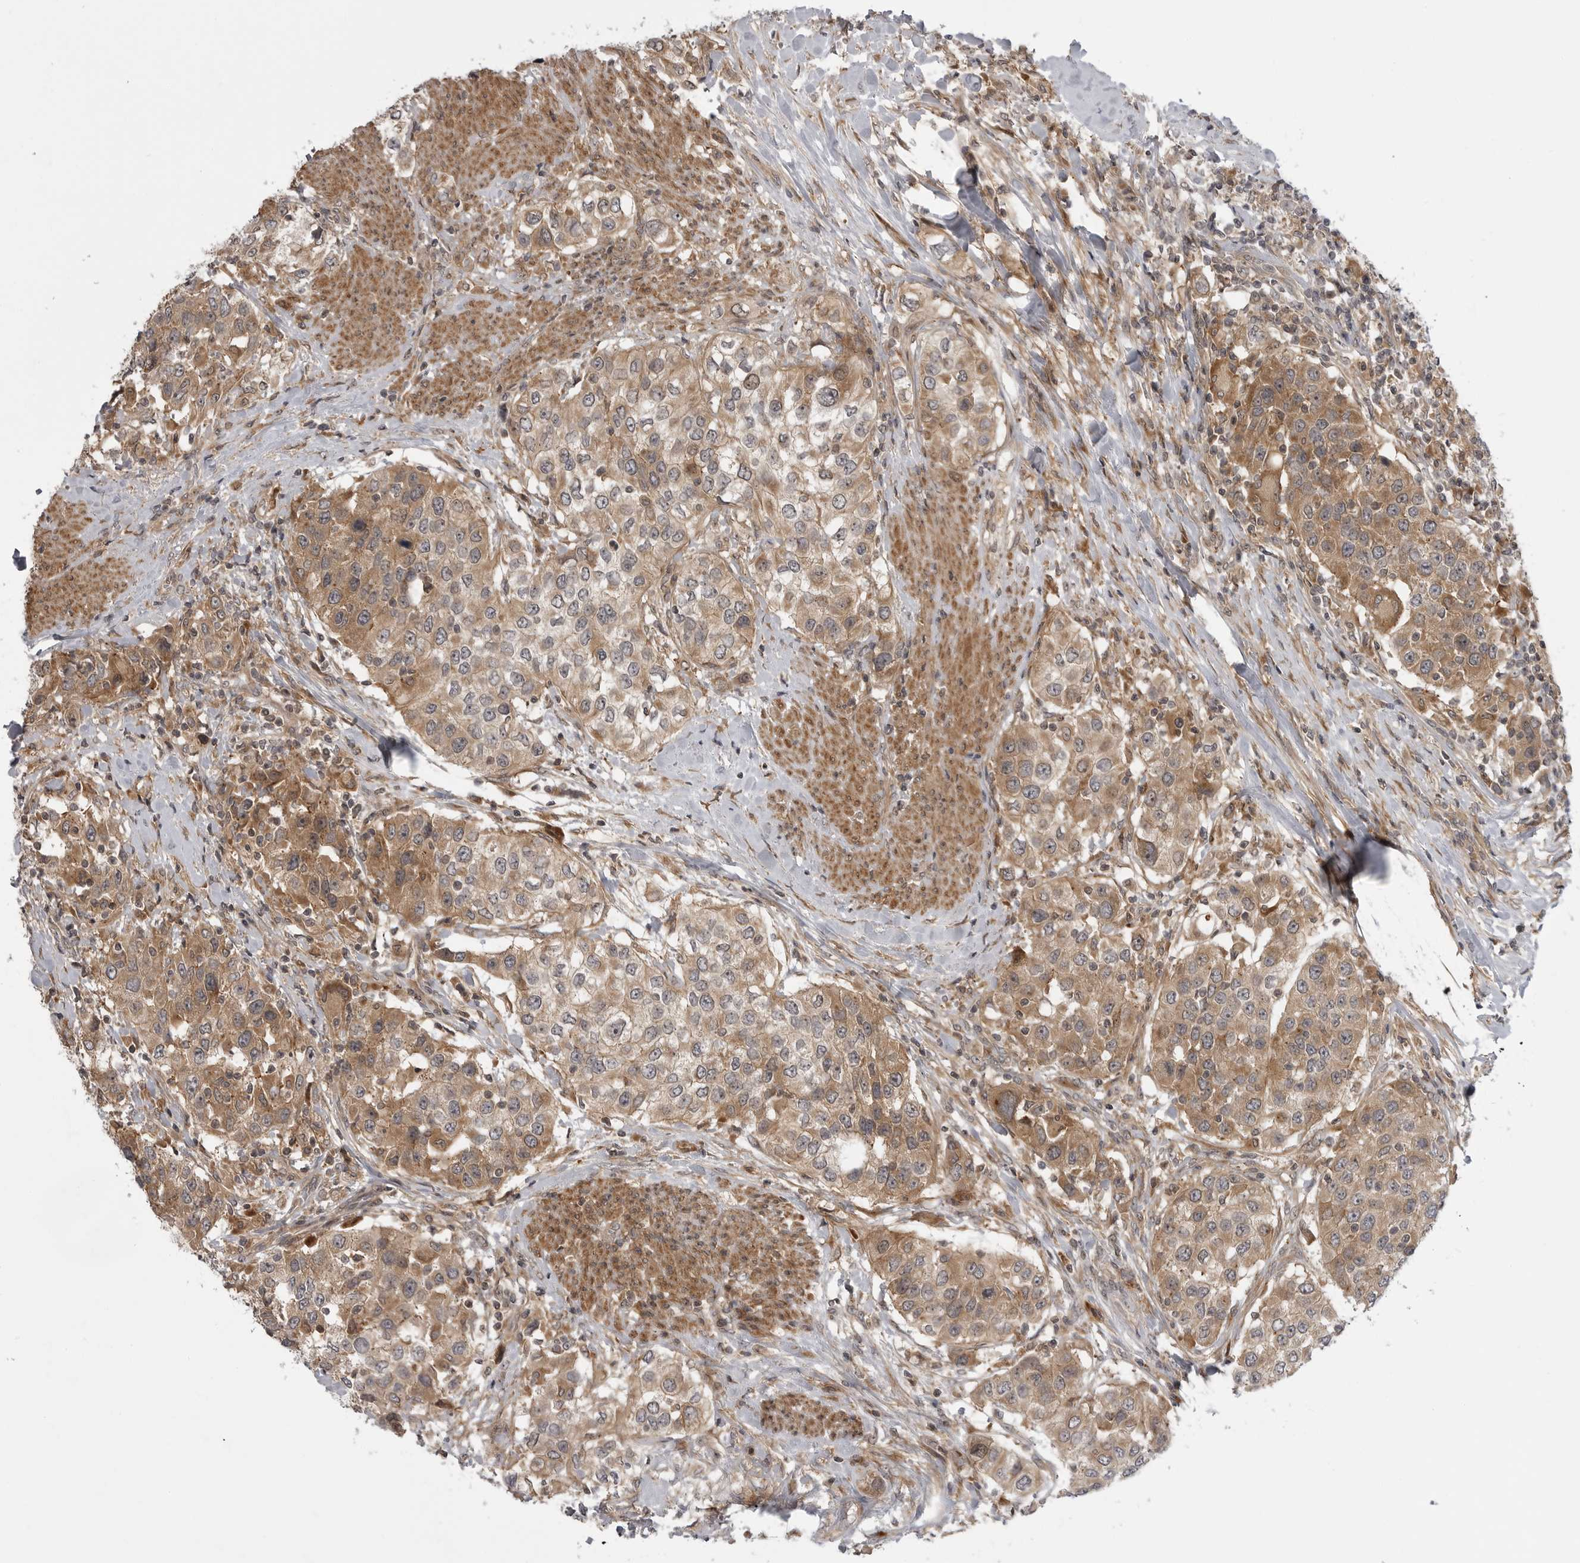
{"staining": {"intensity": "moderate", "quantity": ">75%", "location": "cytoplasmic/membranous"}, "tissue": "urothelial cancer", "cell_type": "Tumor cells", "image_type": "cancer", "snomed": [{"axis": "morphology", "description": "Urothelial carcinoma, High grade"}, {"axis": "topography", "description": "Urinary bladder"}], "caption": "Brown immunohistochemical staining in high-grade urothelial carcinoma reveals moderate cytoplasmic/membranous staining in approximately >75% of tumor cells.", "gene": "LRRC45", "patient": {"sex": "female", "age": 80}}